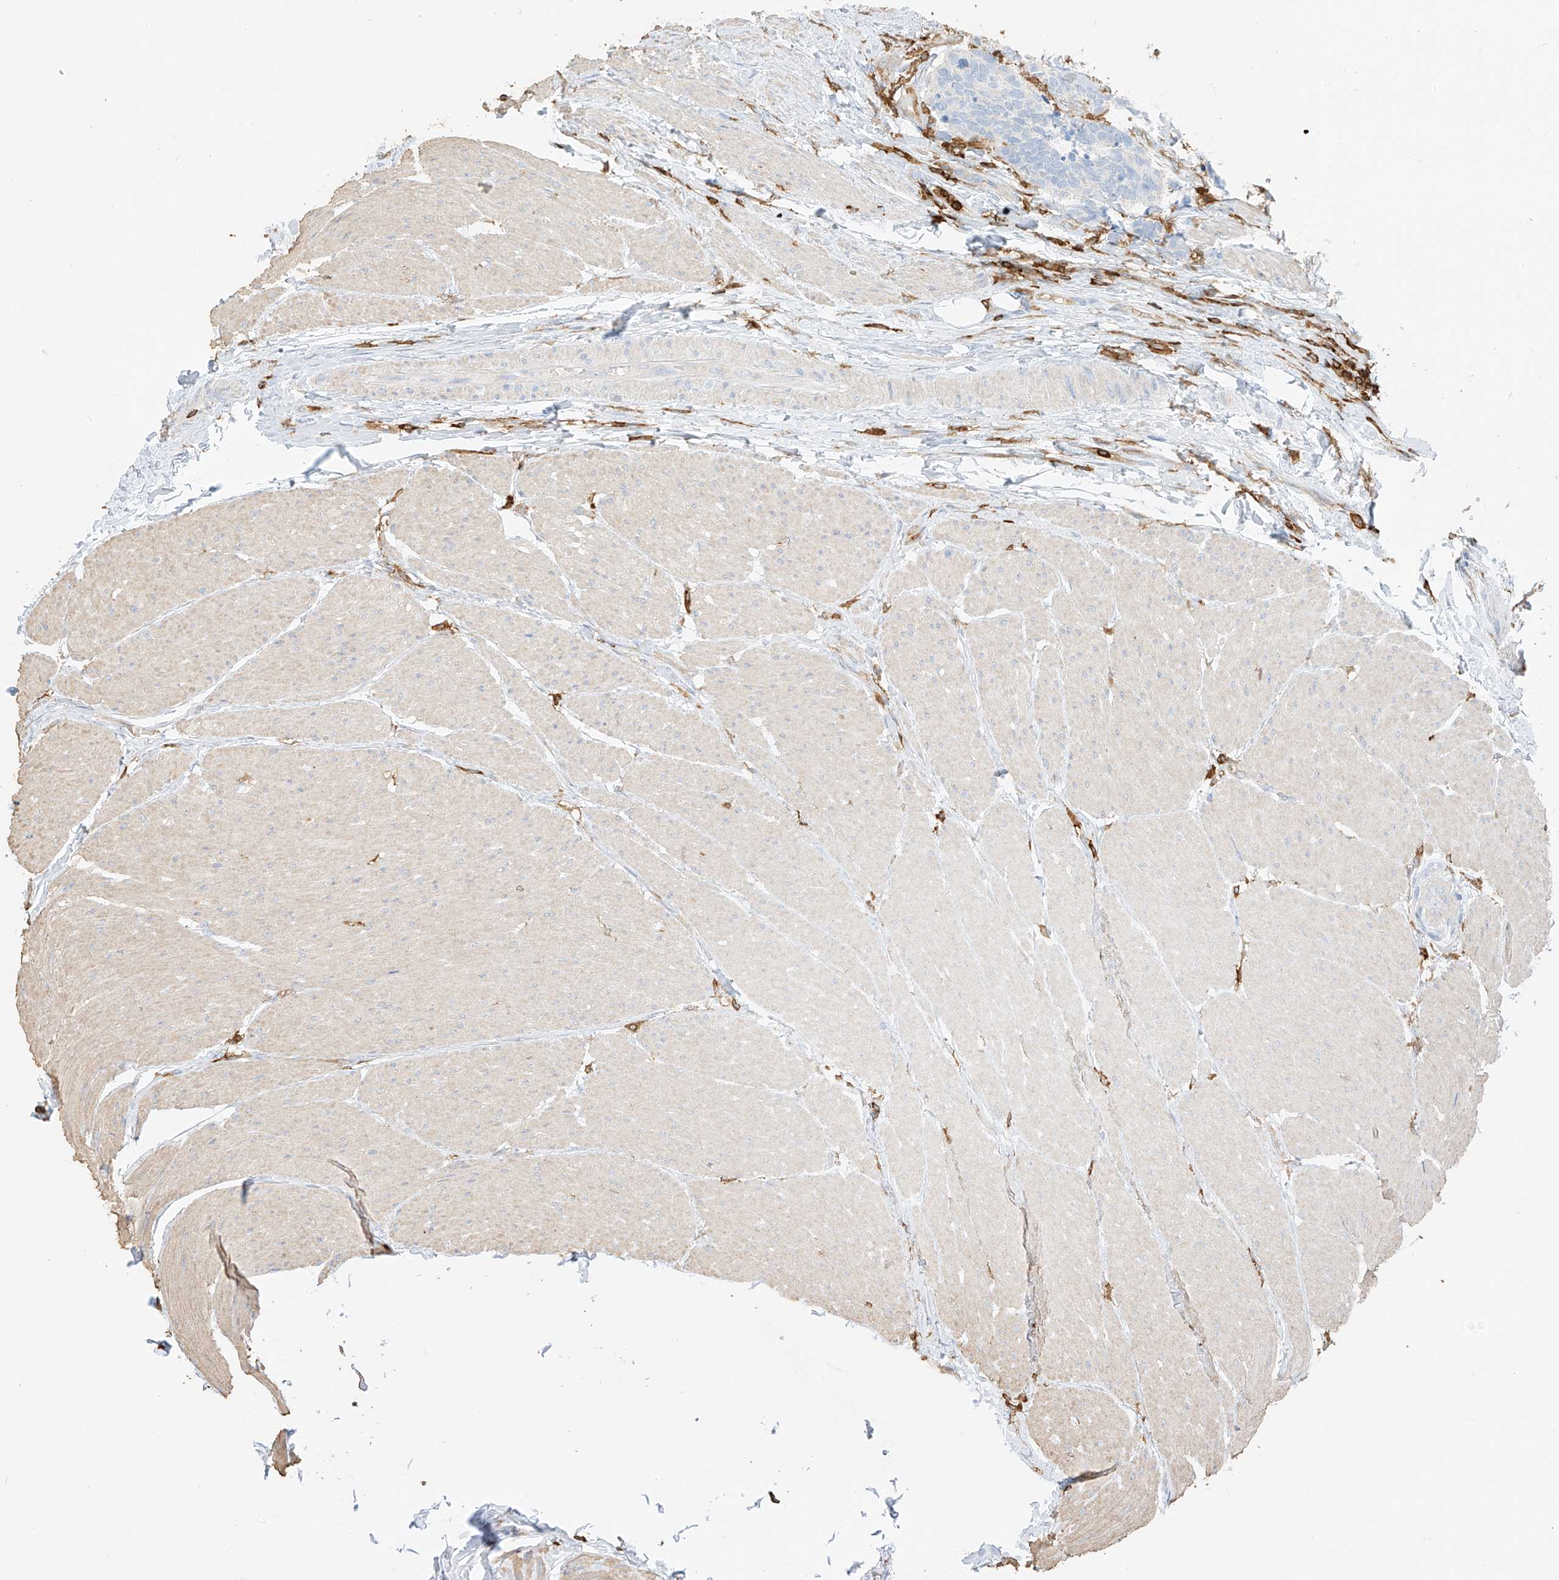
{"staining": {"intensity": "negative", "quantity": "none", "location": "none"}, "tissue": "carcinoid", "cell_type": "Tumor cells", "image_type": "cancer", "snomed": [{"axis": "morphology", "description": "Carcinoma, NOS"}, {"axis": "morphology", "description": "Carcinoid, malignant, NOS"}, {"axis": "topography", "description": "Urinary bladder"}], "caption": "Carcinoid was stained to show a protein in brown. There is no significant staining in tumor cells.", "gene": "ARHGAP25", "patient": {"sex": "male", "age": 57}}